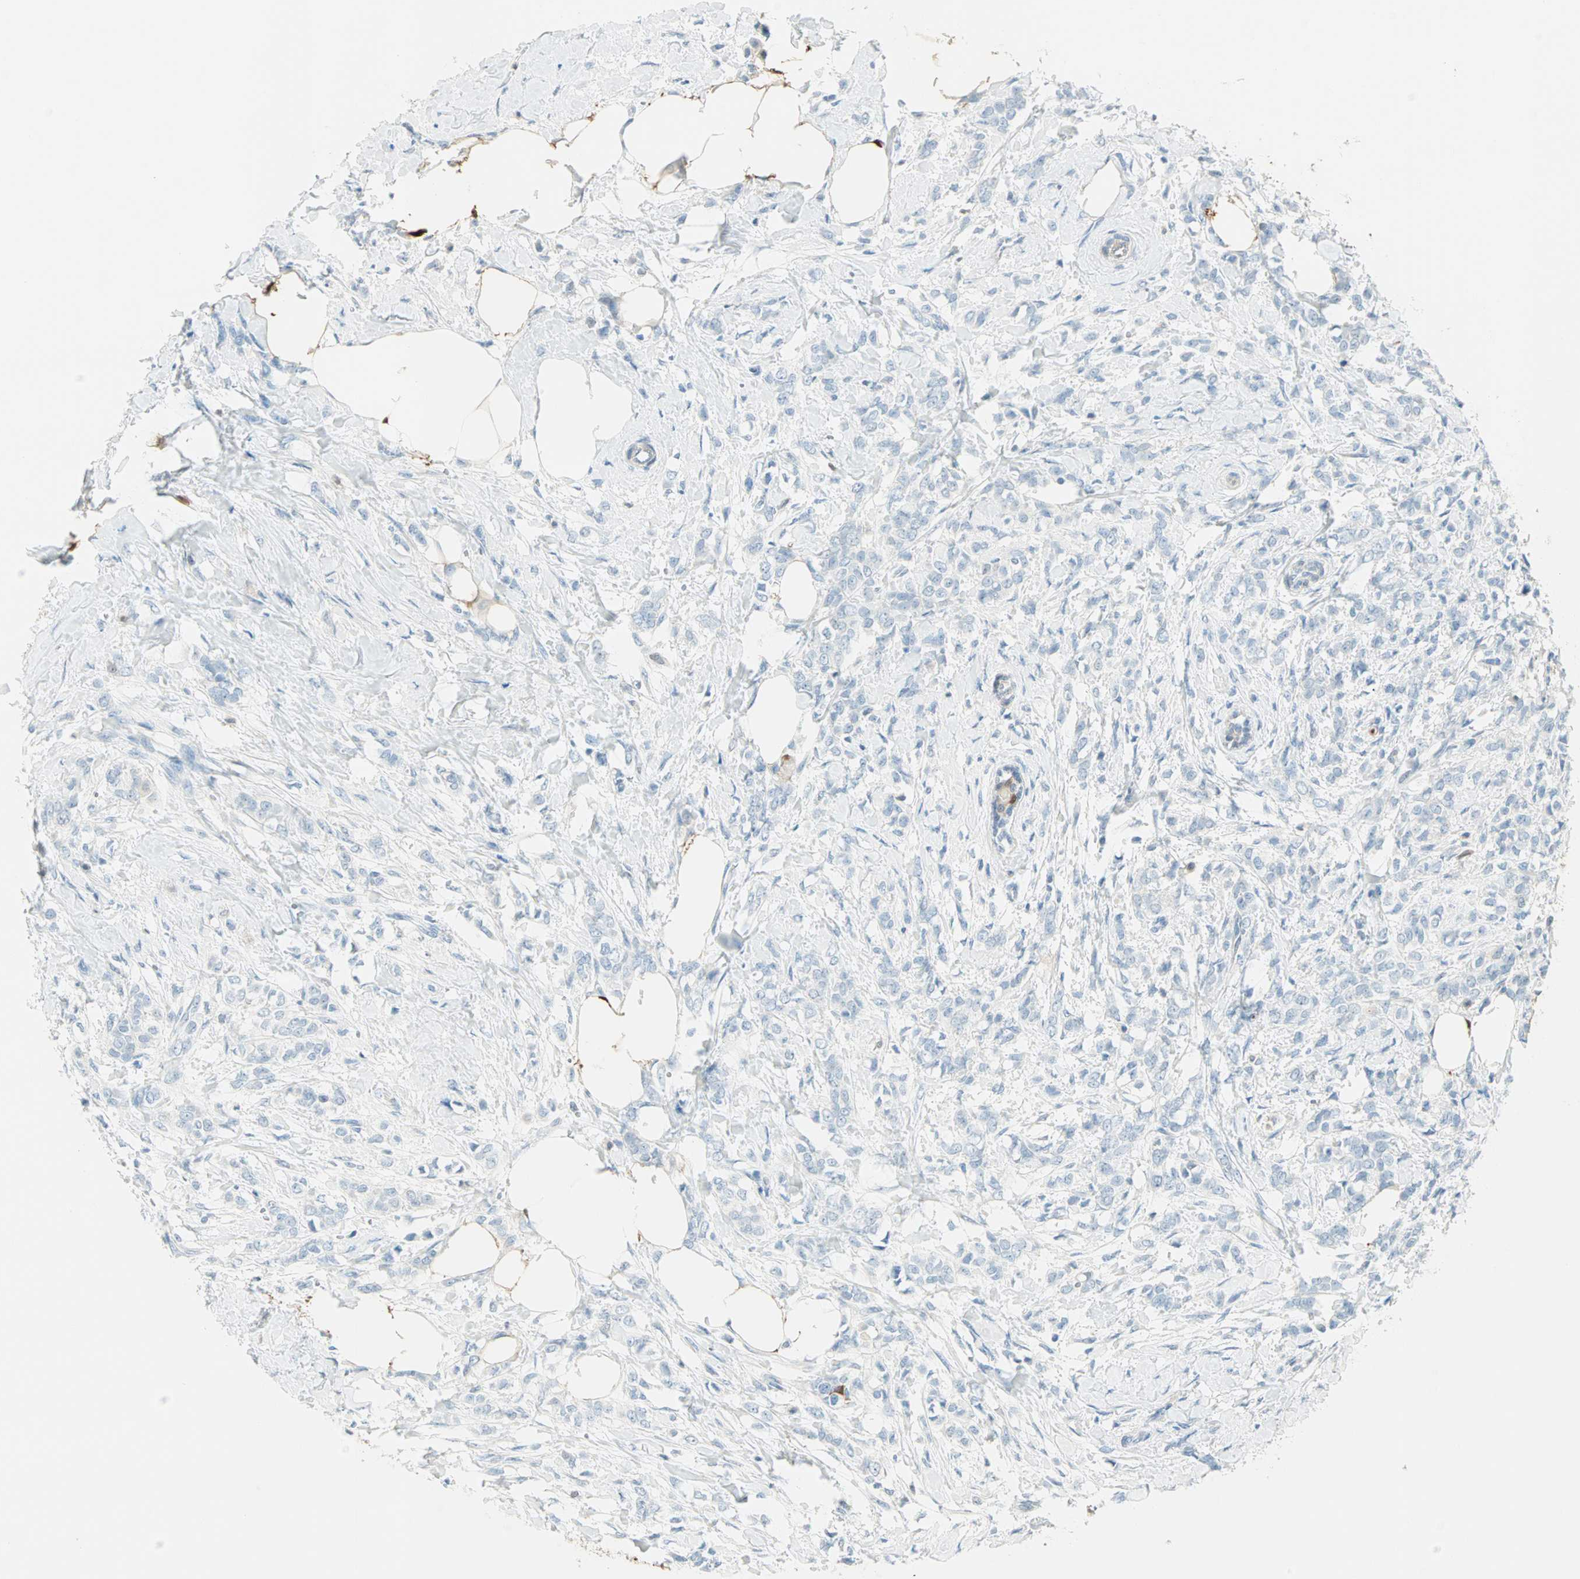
{"staining": {"intensity": "negative", "quantity": "none", "location": "none"}, "tissue": "breast cancer", "cell_type": "Tumor cells", "image_type": "cancer", "snomed": [{"axis": "morphology", "description": "Lobular carcinoma, in situ"}, {"axis": "morphology", "description": "Lobular carcinoma"}, {"axis": "topography", "description": "Breast"}], "caption": "Immunohistochemistry of breast cancer demonstrates no positivity in tumor cells.", "gene": "S100A1", "patient": {"sex": "female", "age": 41}}